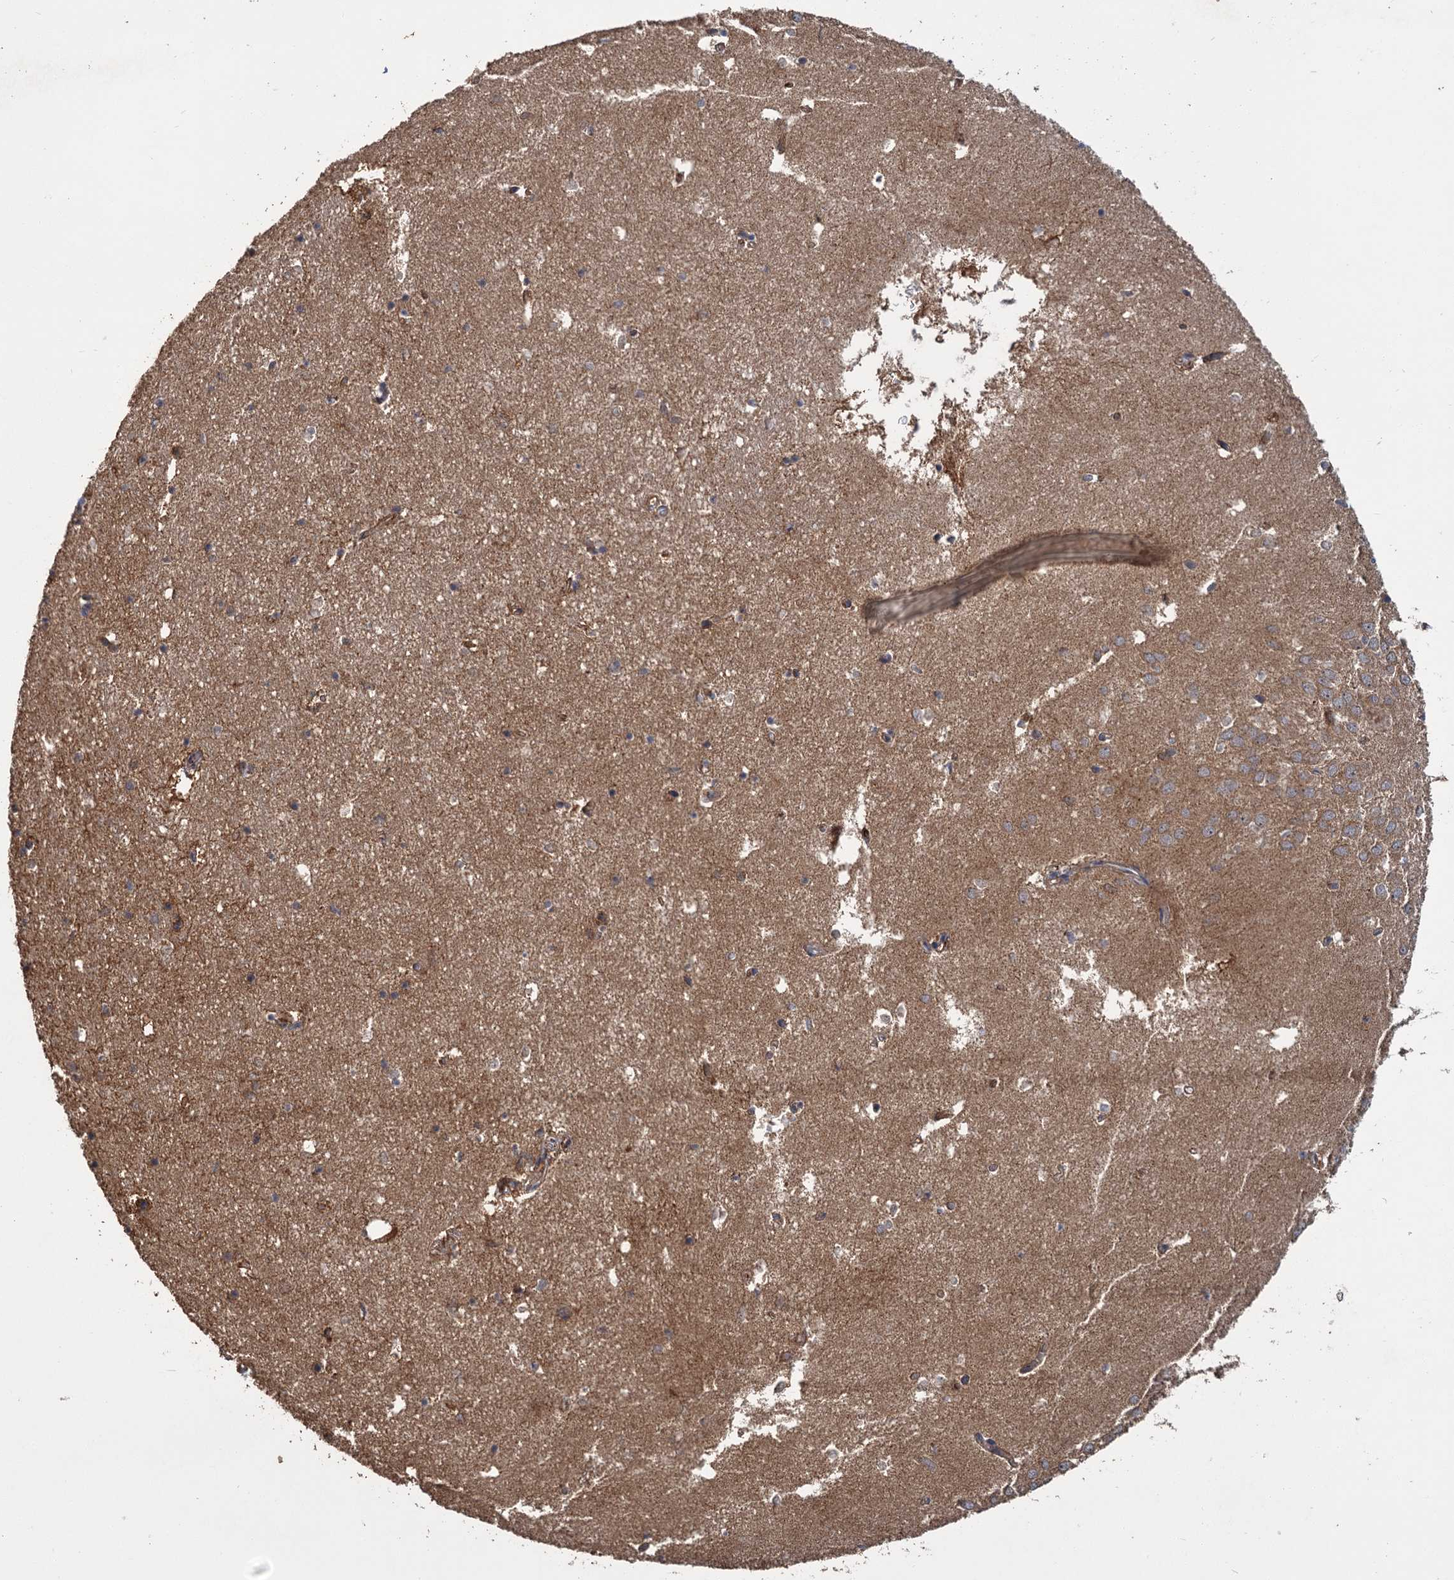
{"staining": {"intensity": "moderate", "quantity": "<25%", "location": "cytoplasmic/membranous"}, "tissue": "hippocampus", "cell_type": "Glial cells", "image_type": "normal", "snomed": [{"axis": "morphology", "description": "Normal tissue, NOS"}, {"axis": "topography", "description": "Hippocampus"}], "caption": "Normal hippocampus demonstrates moderate cytoplasmic/membranous expression in about <25% of glial cells (IHC, brightfield microscopy, high magnification)..", "gene": "KANSL2", "patient": {"sex": "female", "age": 64}}